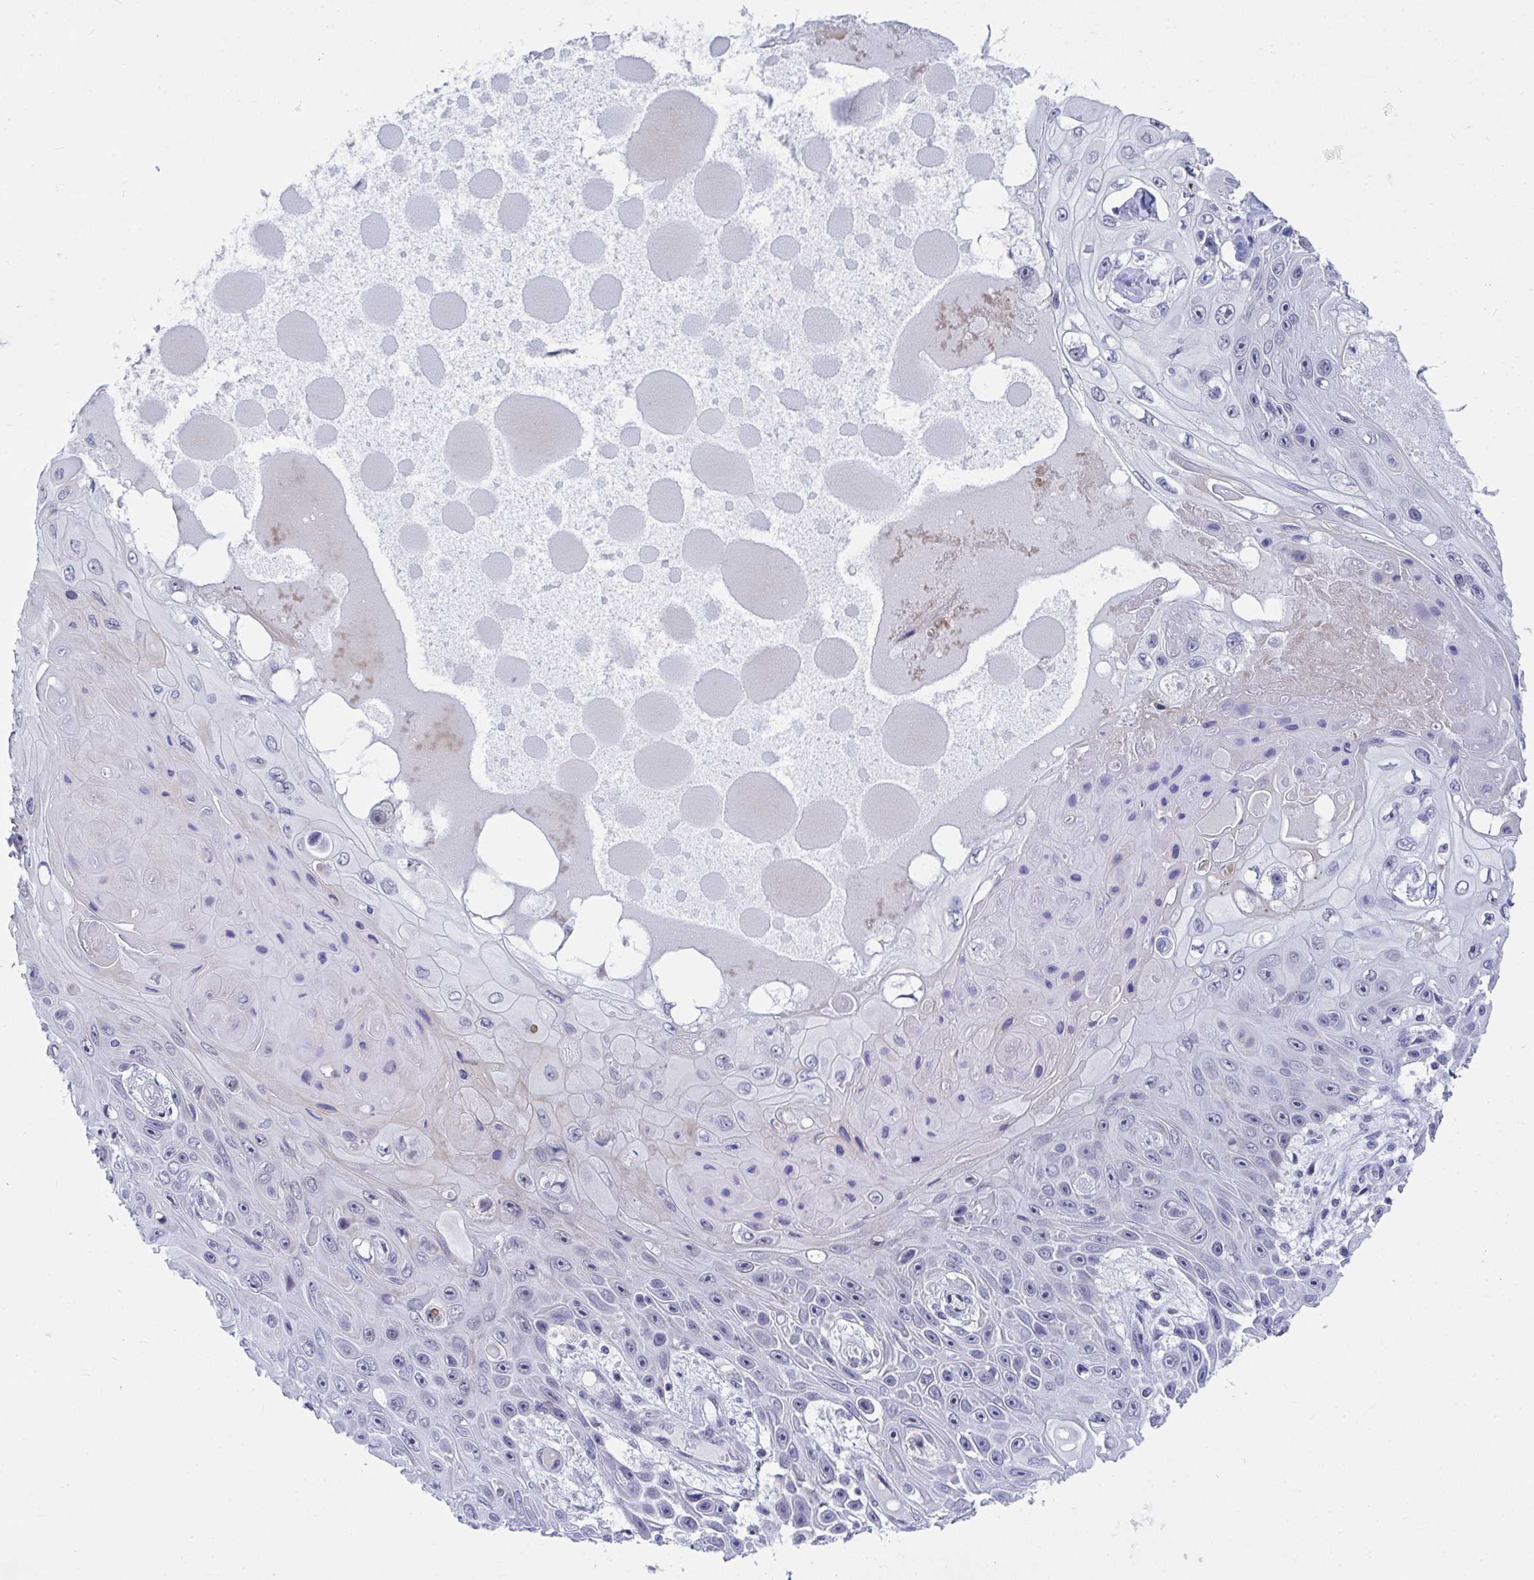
{"staining": {"intensity": "negative", "quantity": "none", "location": "none"}, "tissue": "skin cancer", "cell_type": "Tumor cells", "image_type": "cancer", "snomed": [{"axis": "morphology", "description": "Squamous cell carcinoma, NOS"}, {"axis": "topography", "description": "Skin"}], "caption": "IHC of squamous cell carcinoma (skin) displays no positivity in tumor cells.", "gene": "DAOA", "patient": {"sex": "male", "age": 82}}